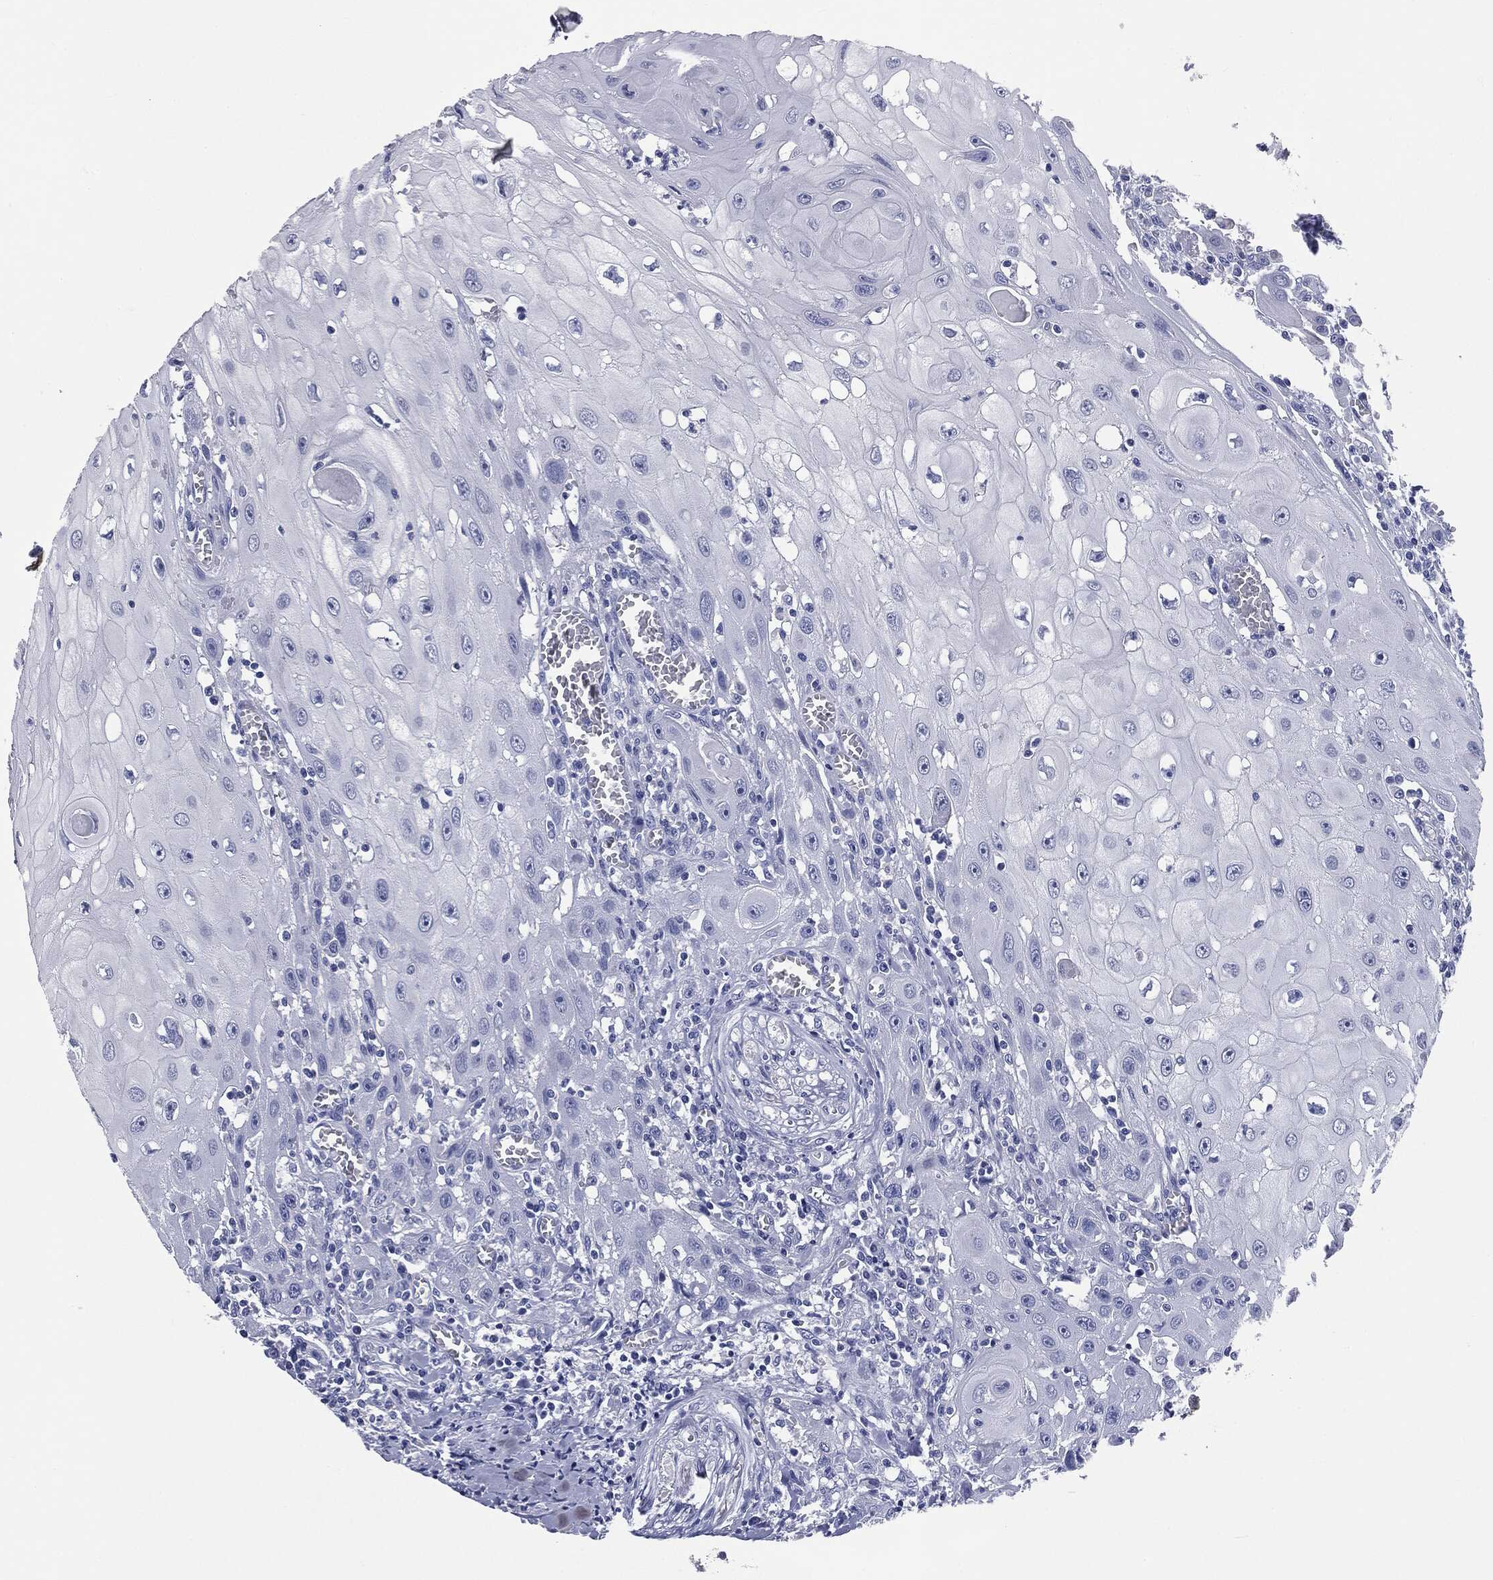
{"staining": {"intensity": "negative", "quantity": "none", "location": "none"}, "tissue": "head and neck cancer", "cell_type": "Tumor cells", "image_type": "cancer", "snomed": [{"axis": "morphology", "description": "Normal tissue, NOS"}, {"axis": "morphology", "description": "Squamous cell carcinoma, NOS"}, {"axis": "topography", "description": "Oral tissue"}, {"axis": "topography", "description": "Head-Neck"}], "caption": "The immunohistochemistry (IHC) image has no significant staining in tumor cells of head and neck cancer tissue. The staining was performed using DAB to visualize the protein expression in brown, while the nuclei were stained in blue with hematoxylin (Magnification: 20x).", "gene": "ATP2A1", "patient": {"sex": "male", "age": 71}}